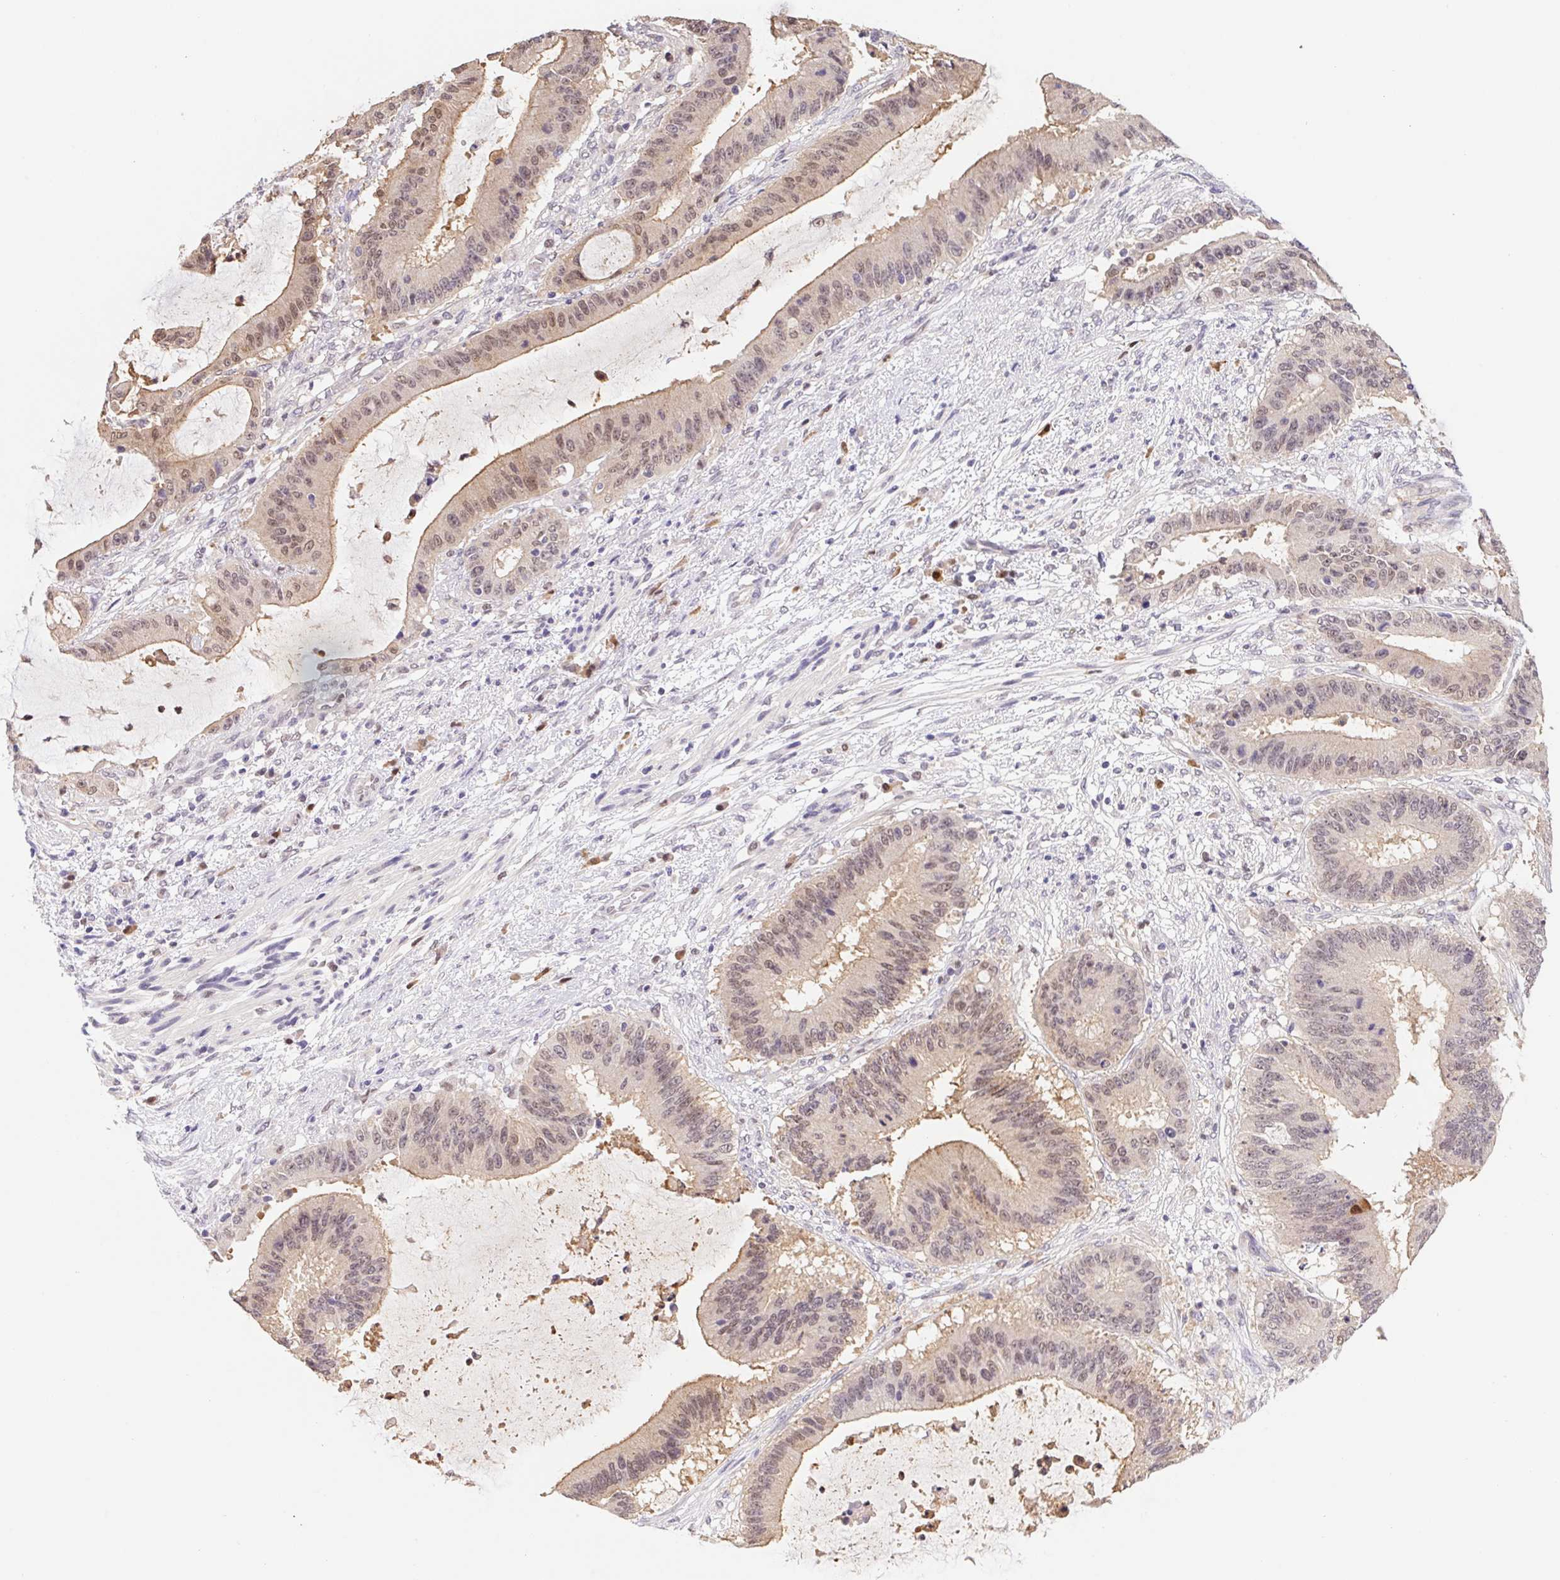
{"staining": {"intensity": "weak", "quantity": "25%-75%", "location": "nuclear"}, "tissue": "liver cancer", "cell_type": "Tumor cells", "image_type": "cancer", "snomed": [{"axis": "morphology", "description": "Normal tissue, NOS"}, {"axis": "morphology", "description": "Cholangiocarcinoma"}, {"axis": "topography", "description": "Liver"}, {"axis": "topography", "description": "Peripheral nerve tissue"}], "caption": "A high-resolution image shows immunohistochemistry (IHC) staining of cholangiocarcinoma (liver), which shows weak nuclear expression in approximately 25%-75% of tumor cells.", "gene": "L3MBTL4", "patient": {"sex": "female", "age": 73}}